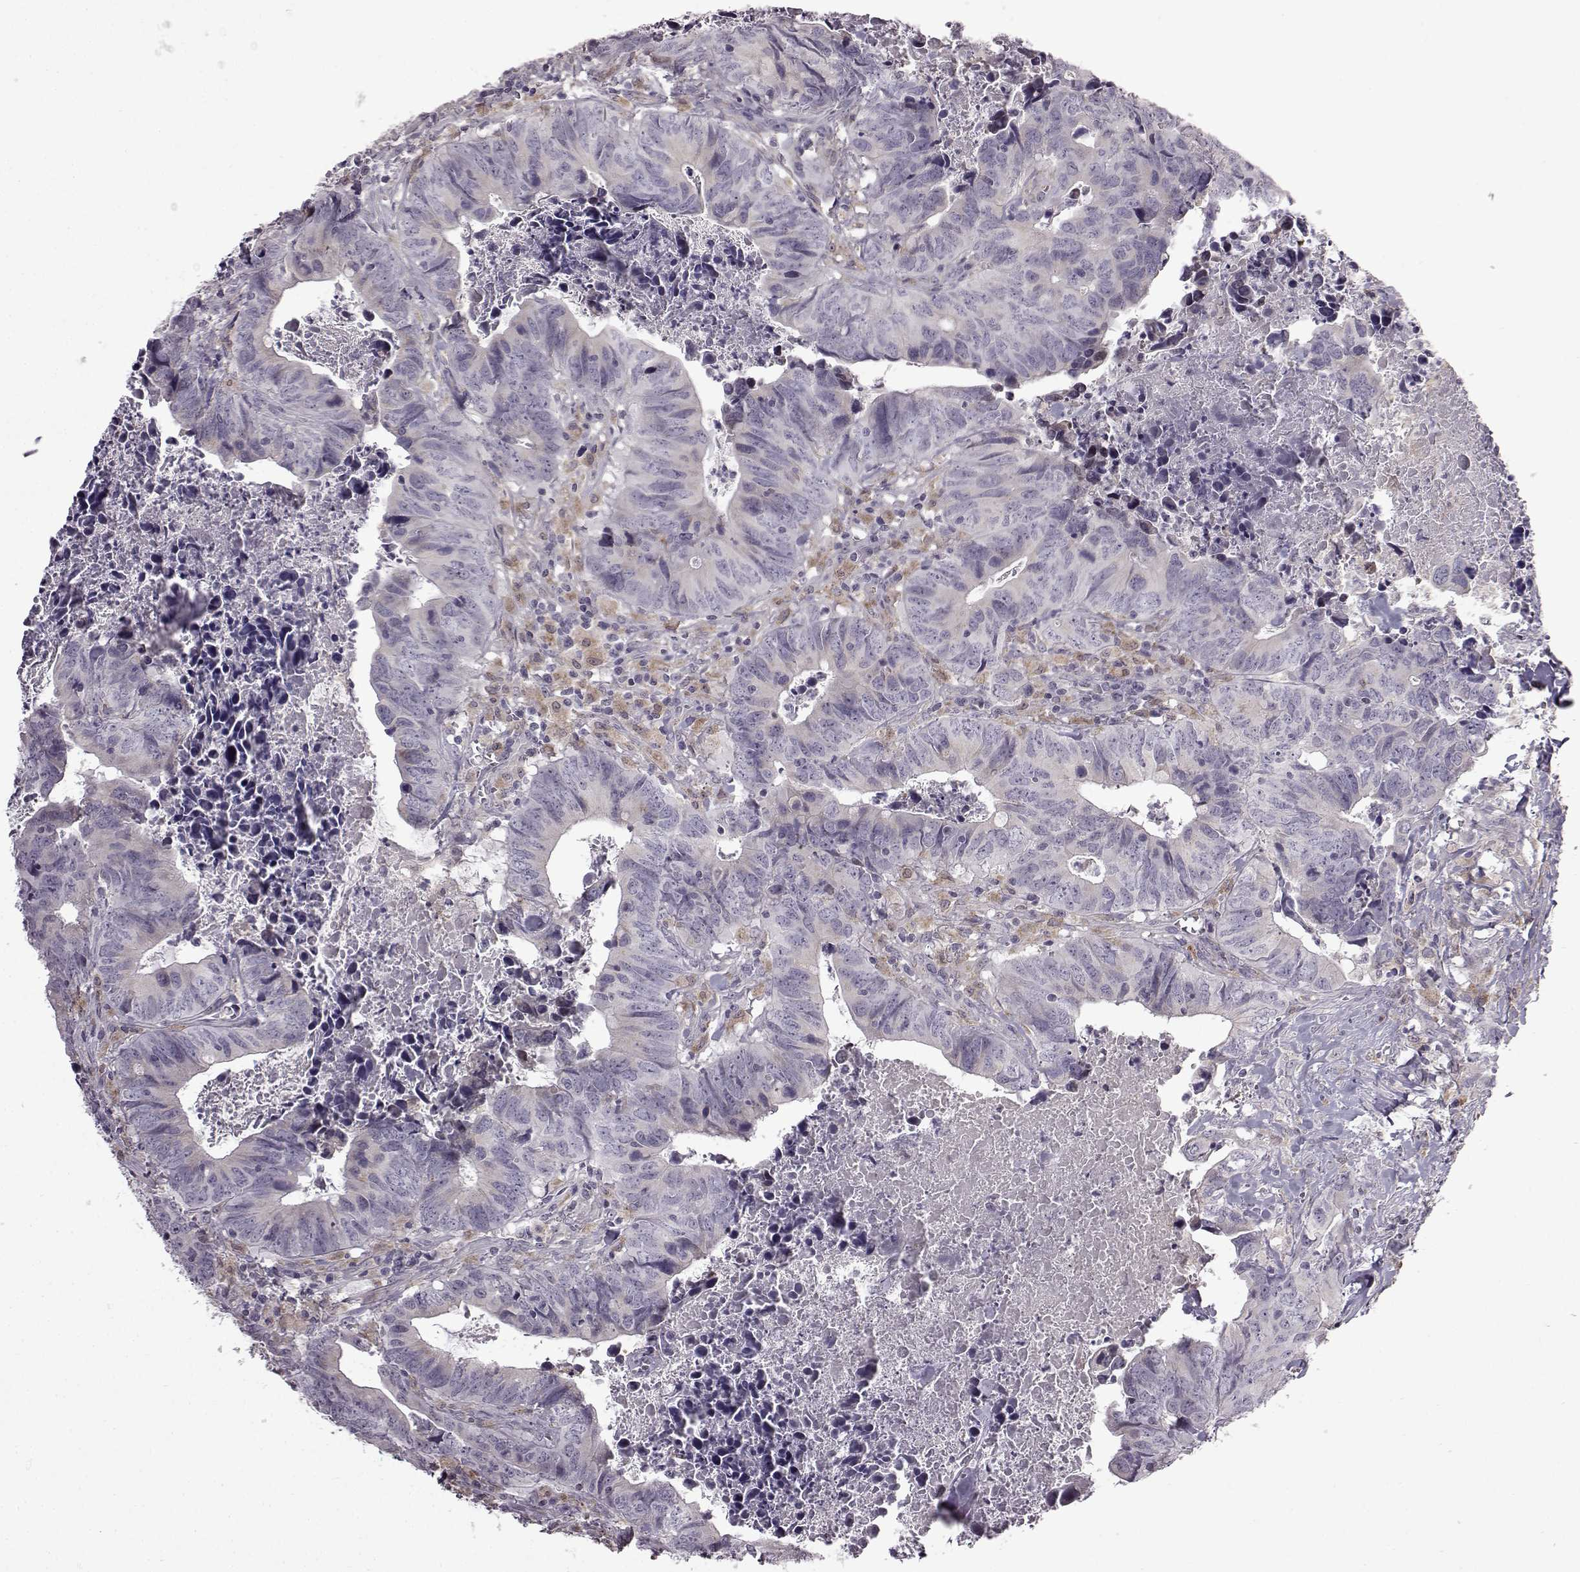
{"staining": {"intensity": "negative", "quantity": "none", "location": "none"}, "tissue": "colorectal cancer", "cell_type": "Tumor cells", "image_type": "cancer", "snomed": [{"axis": "morphology", "description": "Adenocarcinoma, NOS"}, {"axis": "topography", "description": "Colon"}], "caption": "IHC of adenocarcinoma (colorectal) reveals no staining in tumor cells.", "gene": "B3GNT6", "patient": {"sex": "female", "age": 82}}